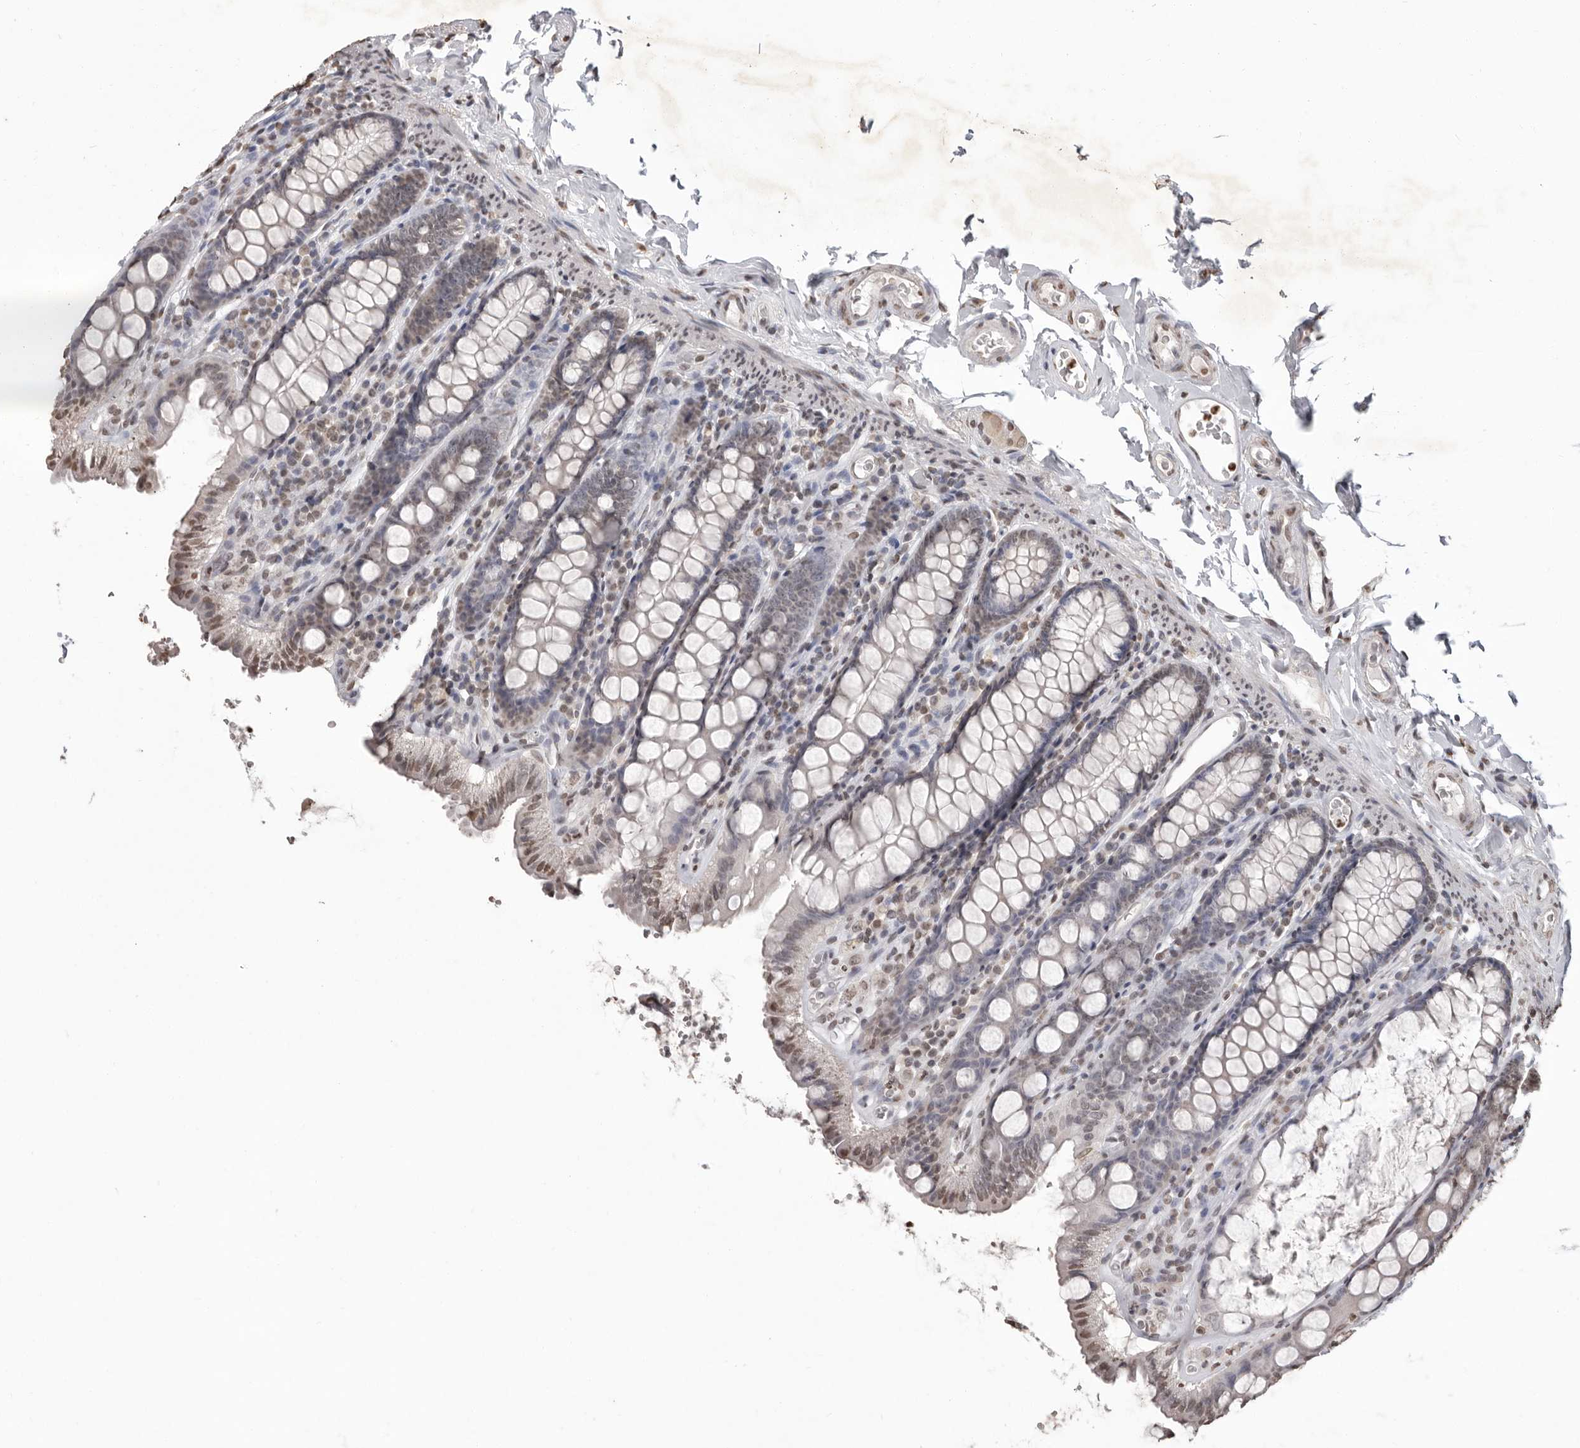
{"staining": {"intensity": "moderate", "quantity": ">75%", "location": "nuclear"}, "tissue": "colon", "cell_type": "Endothelial cells", "image_type": "normal", "snomed": [{"axis": "morphology", "description": "Normal tissue, NOS"}, {"axis": "topography", "description": "Colon"}, {"axis": "topography", "description": "Peripheral nerve tissue"}], "caption": "DAB immunohistochemical staining of normal colon demonstrates moderate nuclear protein positivity in about >75% of endothelial cells. (DAB = brown stain, brightfield microscopy at high magnification).", "gene": "WDR45", "patient": {"sex": "female", "age": 61}}